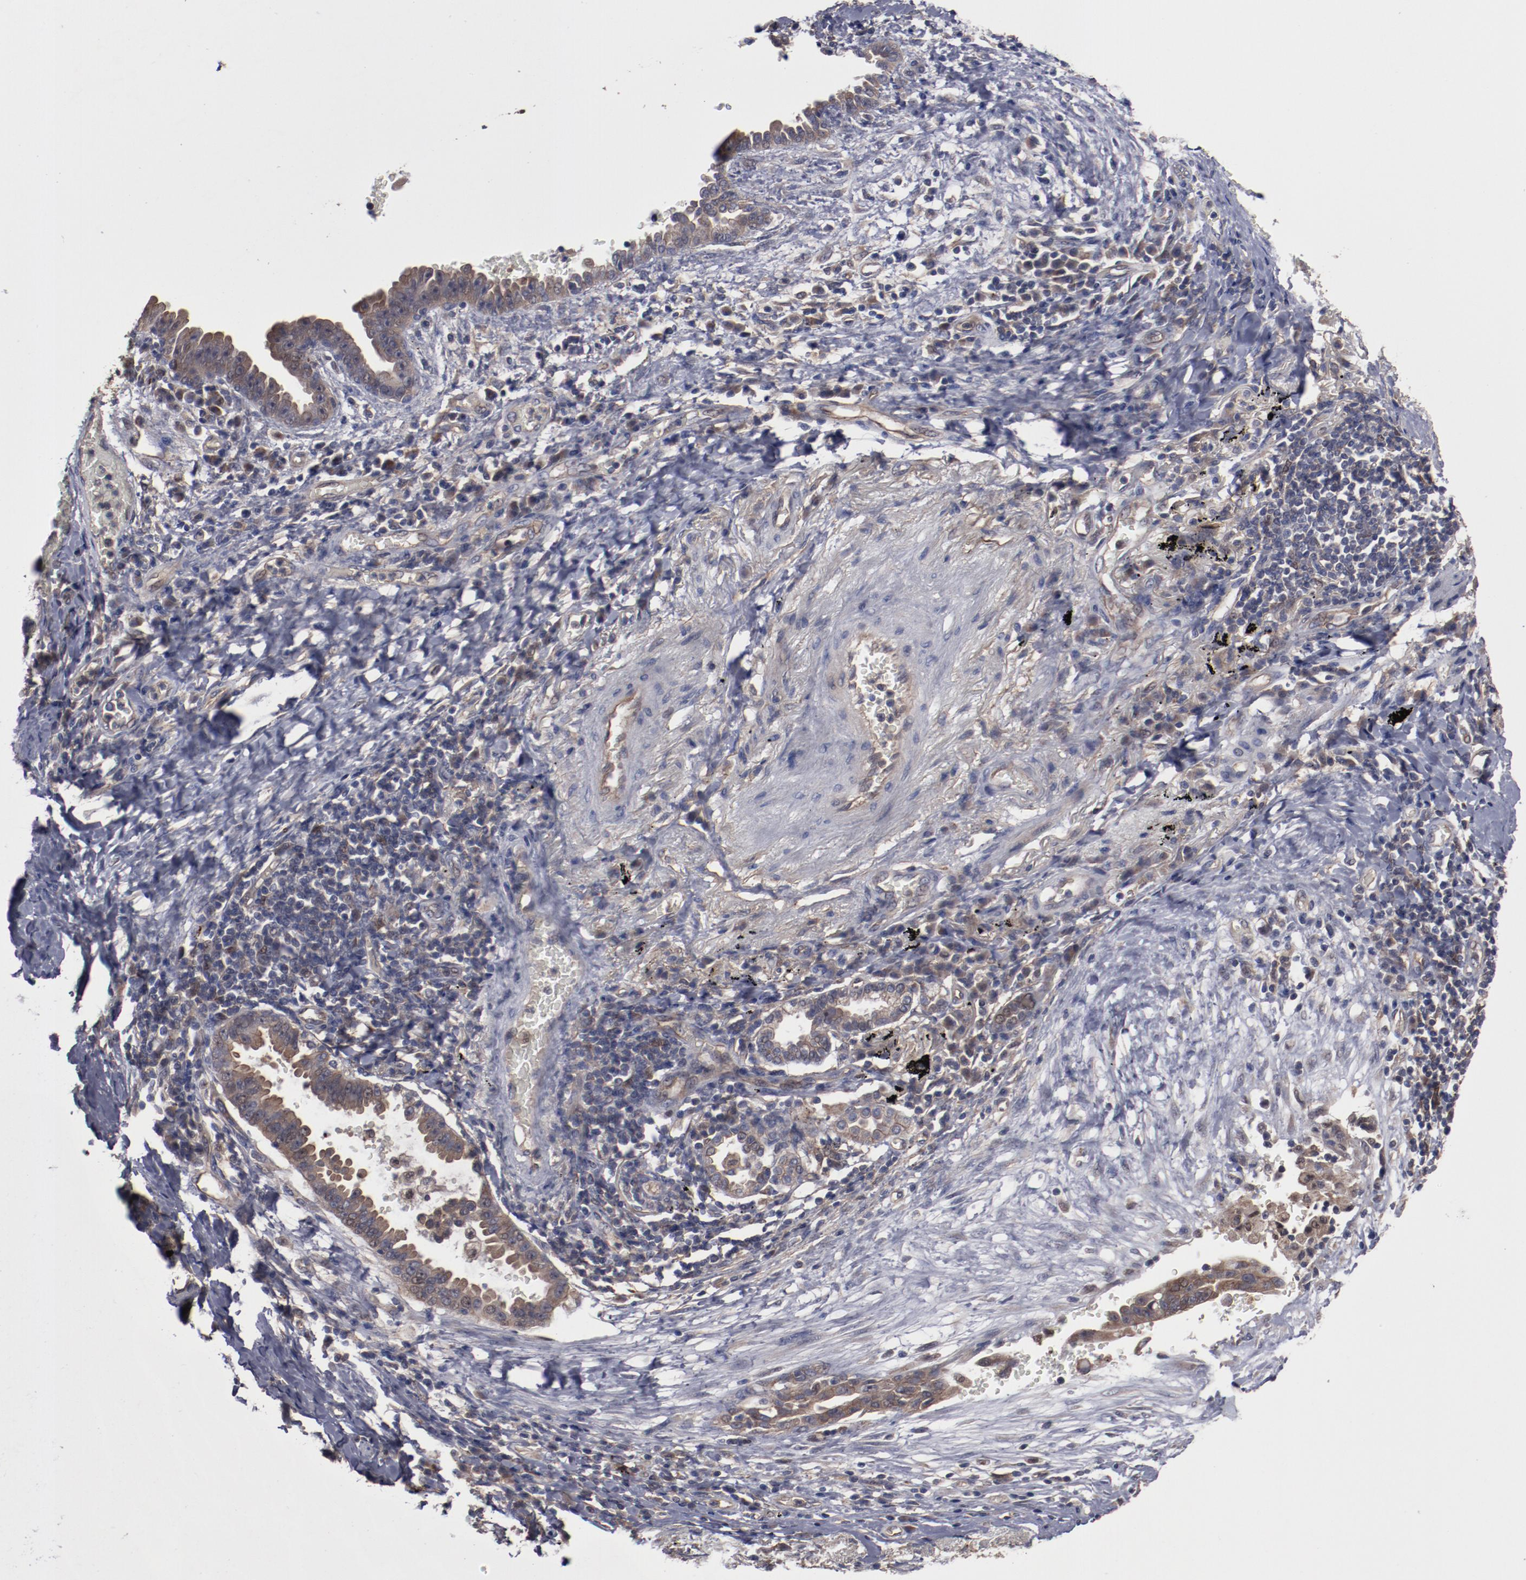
{"staining": {"intensity": "moderate", "quantity": "25%-75%", "location": "cytoplasmic/membranous"}, "tissue": "lung cancer", "cell_type": "Tumor cells", "image_type": "cancer", "snomed": [{"axis": "morphology", "description": "Adenocarcinoma, NOS"}, {"axis": "topography", "description": "Lung"}], "caption": "This is a histology image of immunohistochemistry (IHC) staining of lung adenocarcinoma, which shows moderate positivity in the cytoplasmic/membranous of tumor cells.", "gene": "DNAAF2", "patient": {"sex": "female", "age": 64}}